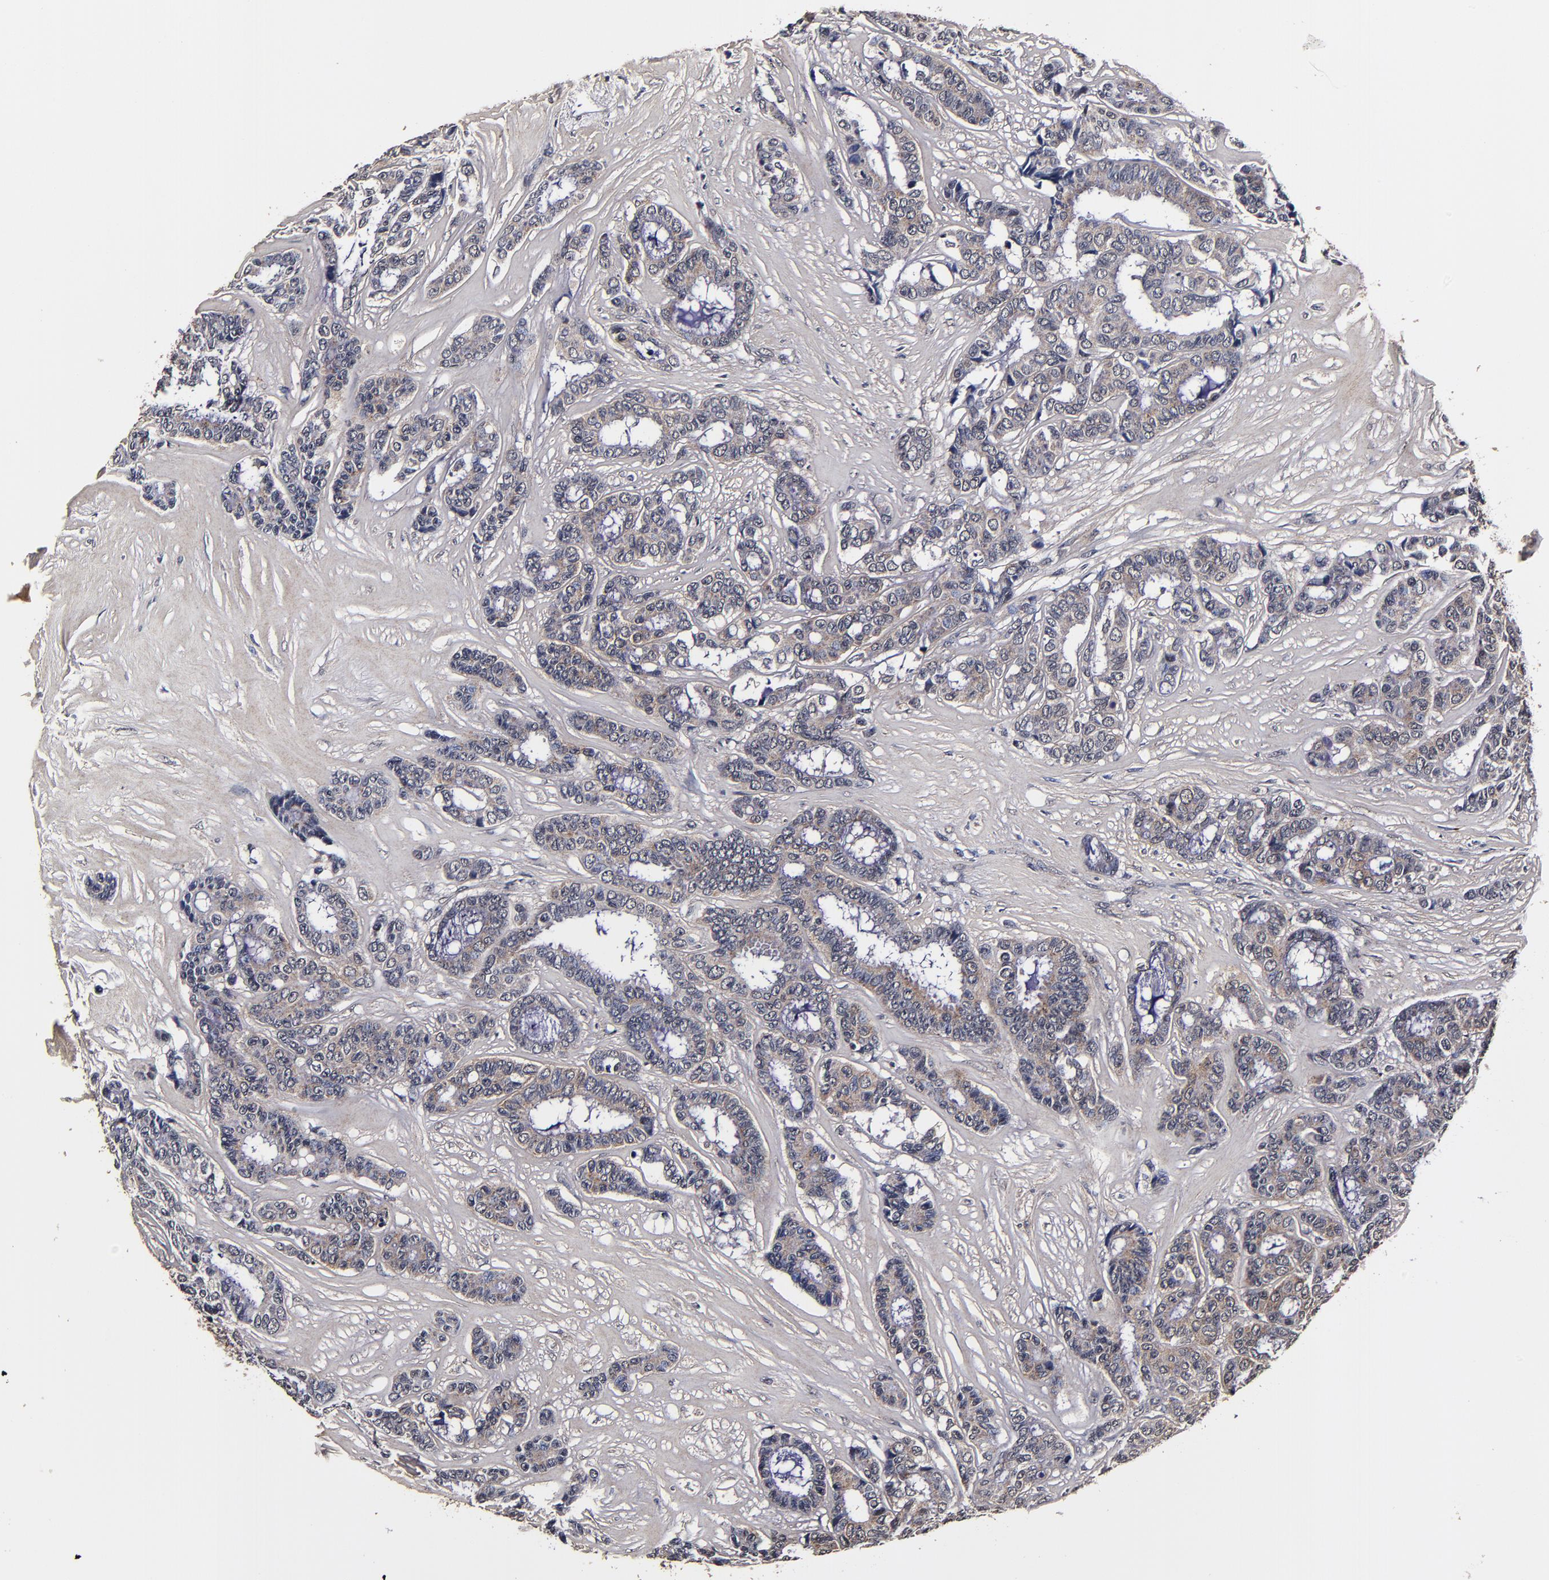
{"staining": {"intensity": "weak", "quantity": "25%-75%", "location": "cytoplasmic/membranous"}, "tissue": "breast cancer", "cell_type": "Tumor cells", "image_type": "cancer", "snomed": [{"axis": "morphology", "description": "Duct carcinoma"}, {"axis": "topography", "description": "Breast"}], "caption": "This image reveals immunohistochemistry (IHC) staining of breast invasive ductal carcinoma, with low weak cytoplasmic/membranous staining in approximately 25%-75% of tumor cells.", "gene": "MMP15", "patient": {"sex": "female", "age": 87}}